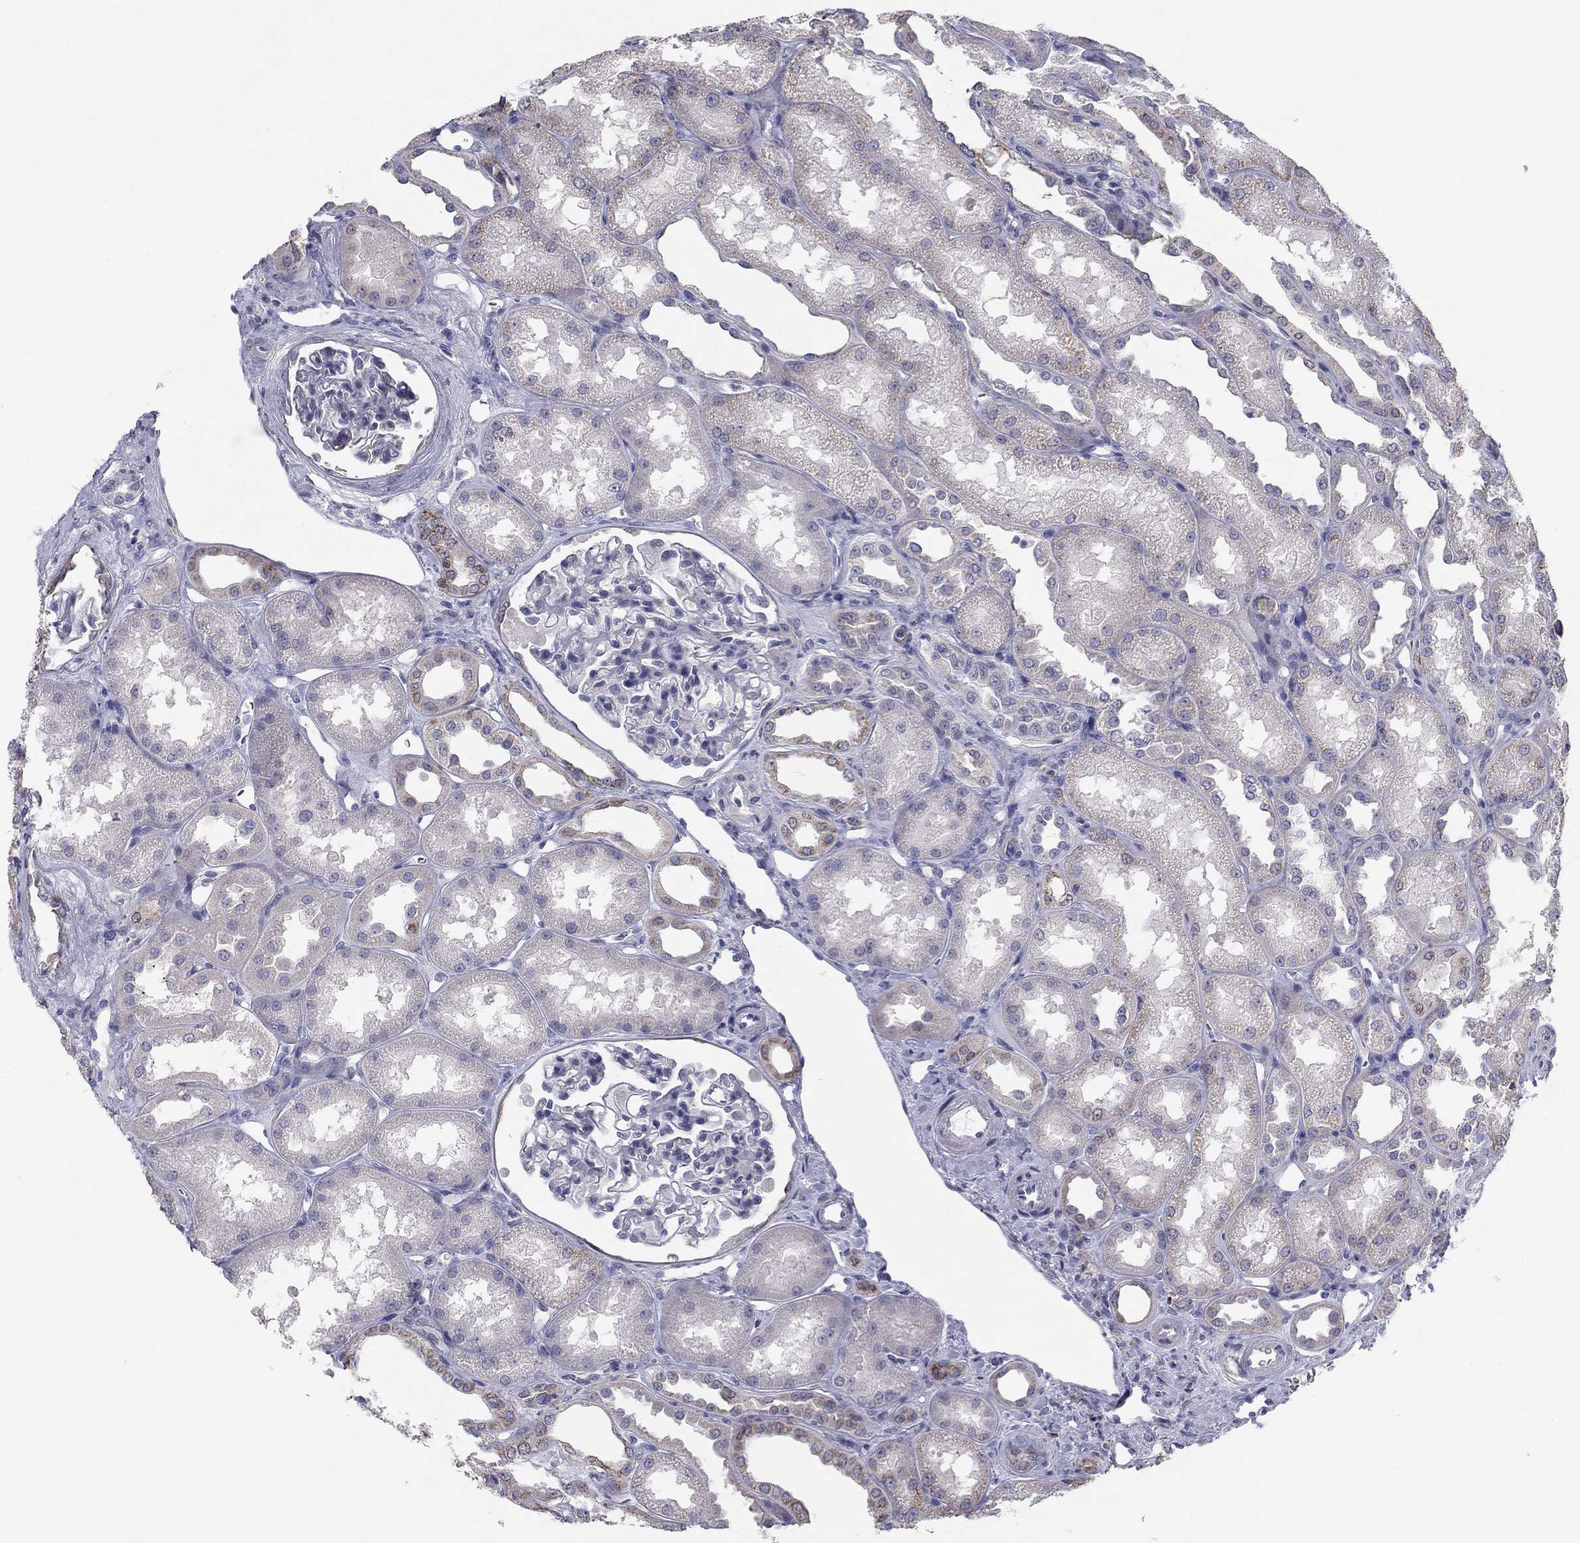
{"staining": {"intensity": "negative", "quantity": "none", "location": "none"}, "tissue": "kidney", "cell_type": "Cells in glomeruli", "image_type": "normal", "snomed": [{"axis": "morphology", "description": "Normal tissue, NOS"}, {"axis": "topography", "description": "Kidney"}], "caption": "Immunohistochemistry (IHC) micrograph of normal kidney: kidney stained with DAB (3,3'-diaminobenzidine) reveals no significant protein positivity in cells in glomeruli. Brightfield microscopy of IHC stained with DAB (3,3'-diaminobenzidine) (brown) and hematoxylin (blue), captured at high magnification.", "gene": "SEPTIN3", "patient": {"sex": "male", "age": 61}}